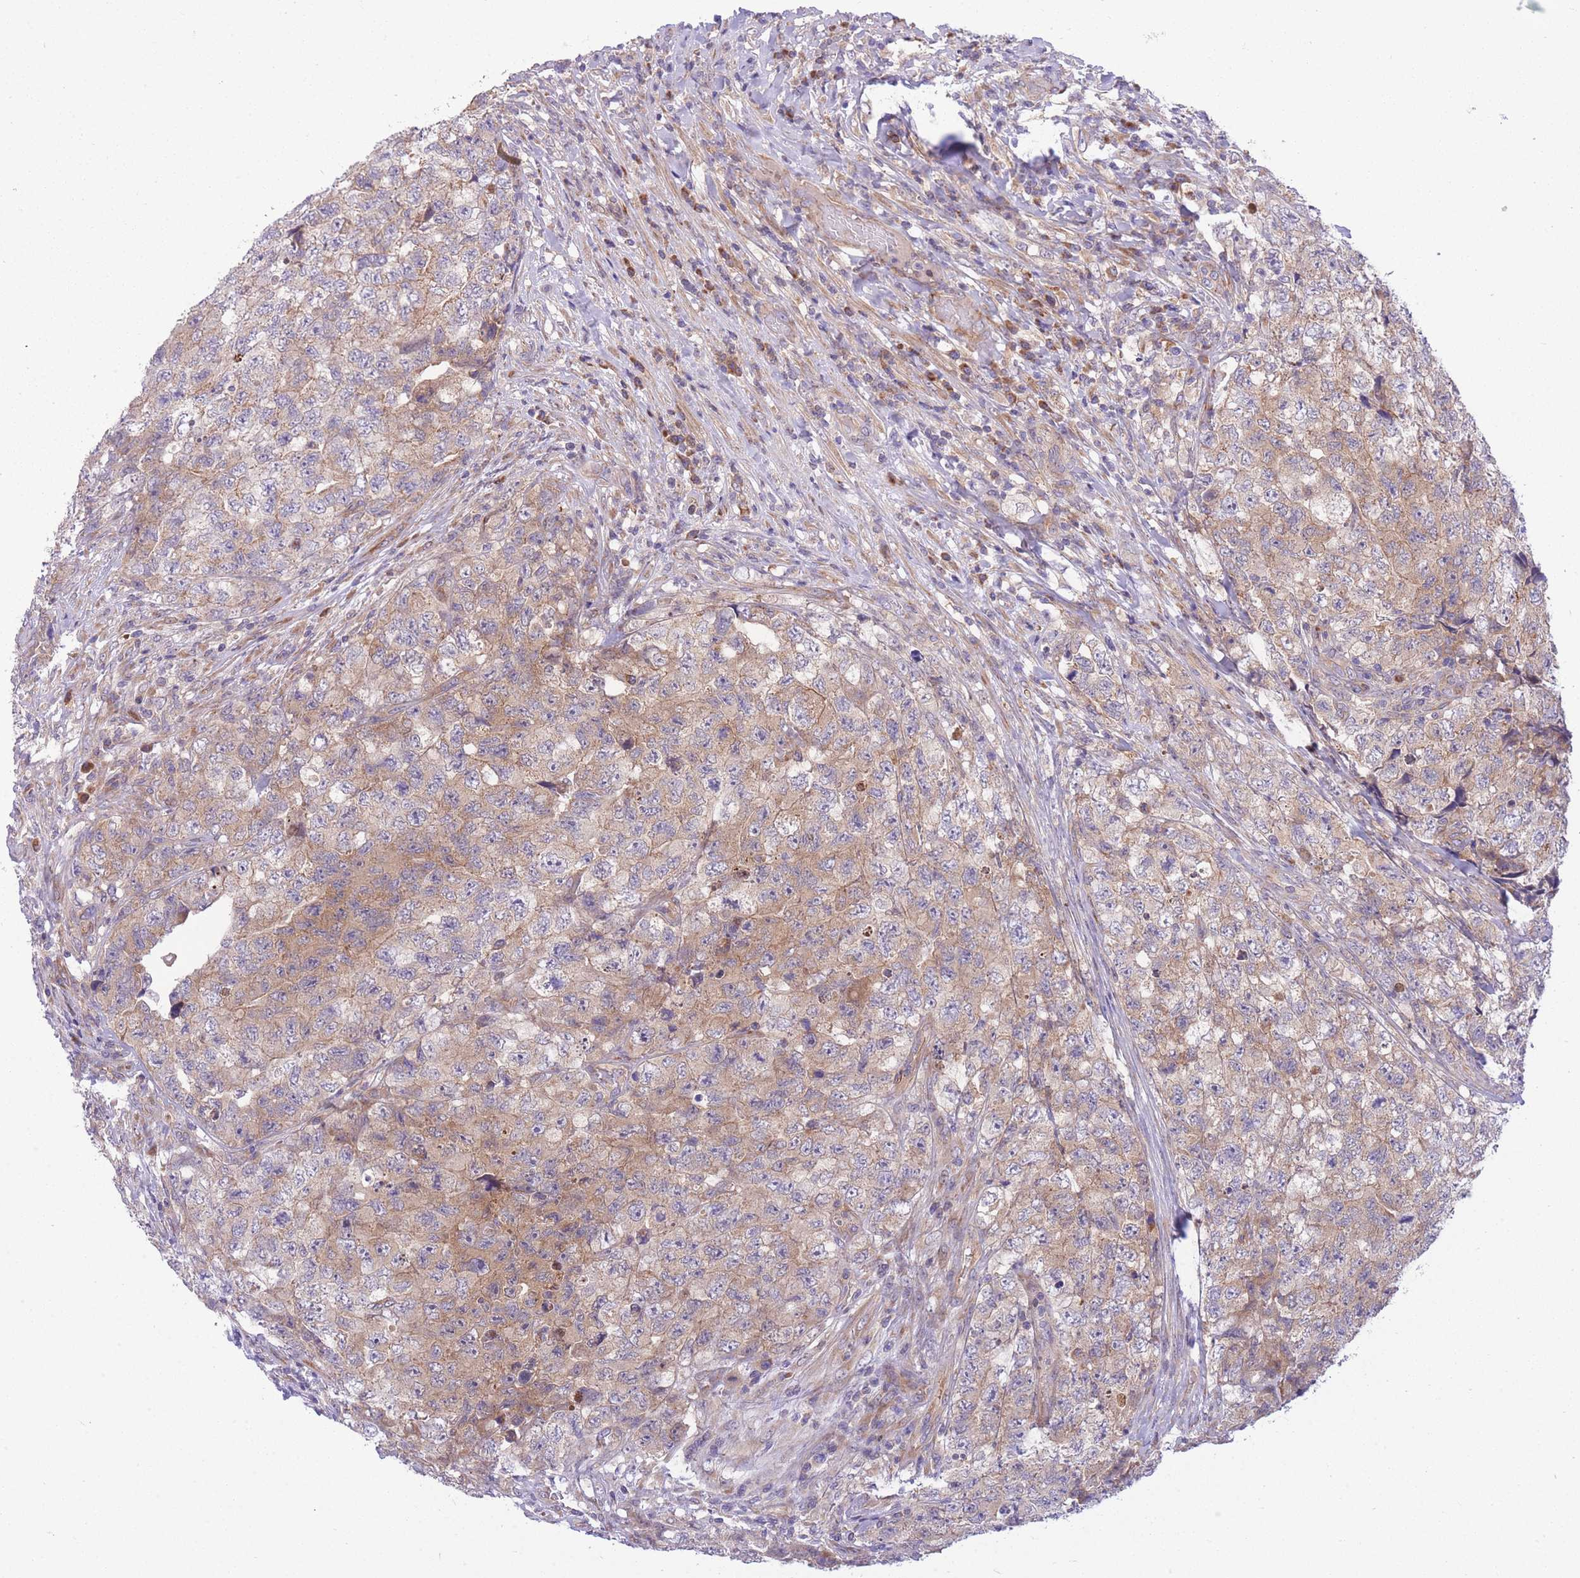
{"staining": {"intensity": "weak", "quantity": ">75%", "location": "cytoplasmic/membranous"}, "tissue": "testis cancer", "cell_type": "Tumor cells", "image_type": "cancer", "snomed": [{"axis": "morphology", "description": "Carcinoma, Embryonal, NOS"}, {"axis": "topography", "description": "Testis"}], "caption": "This micrograph demonstrates immunohistochemistry (IHC) staining of testis cancer (embryonal carcinoma), with low weak cytoplasmic/membranous positivity in about >75% of tumor cells.", "gene": "CHAC1", "patient": {"sex": "male", "age": 31}}